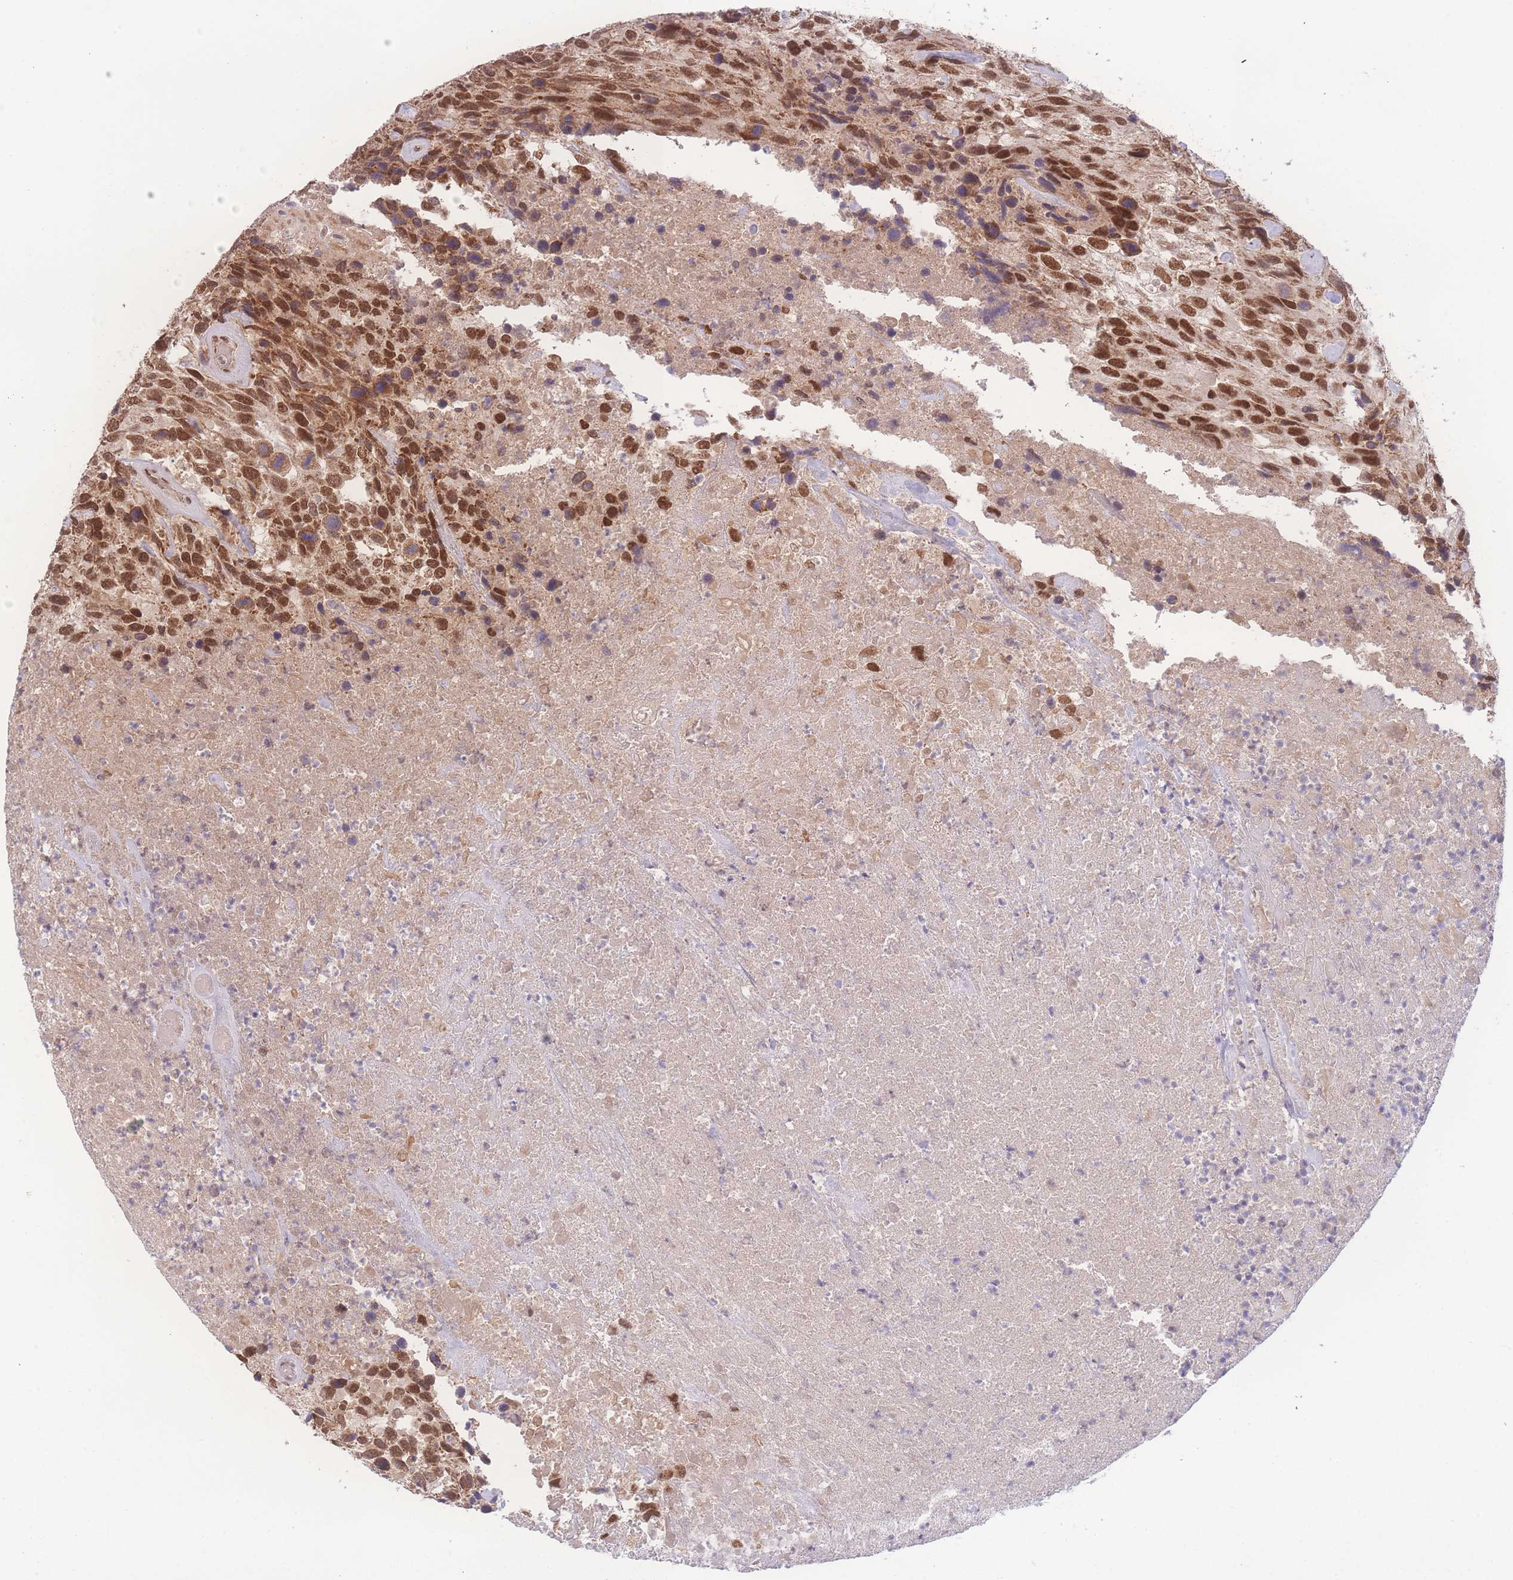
{"staining": {"intensity": "moderate", "quantity": ">75%", "location": "nuclear"}, "tissue": "urothelial cancer", "cell_type": "Tumor cells", "image_type": "cancer", "snomed": [{"axis": "morphology", "description": "Urothelial carcinoma, High grade"}, {"axis": "topography", "description": "Urinary bladder"}], "caption": "This is an image of immunohistochemistry staining of urothelial cancer, which shows moderate expression in the nuclear of tumor cells.", "gene": "RAVER1", "patient": {"sex": "female", "age": 70}}